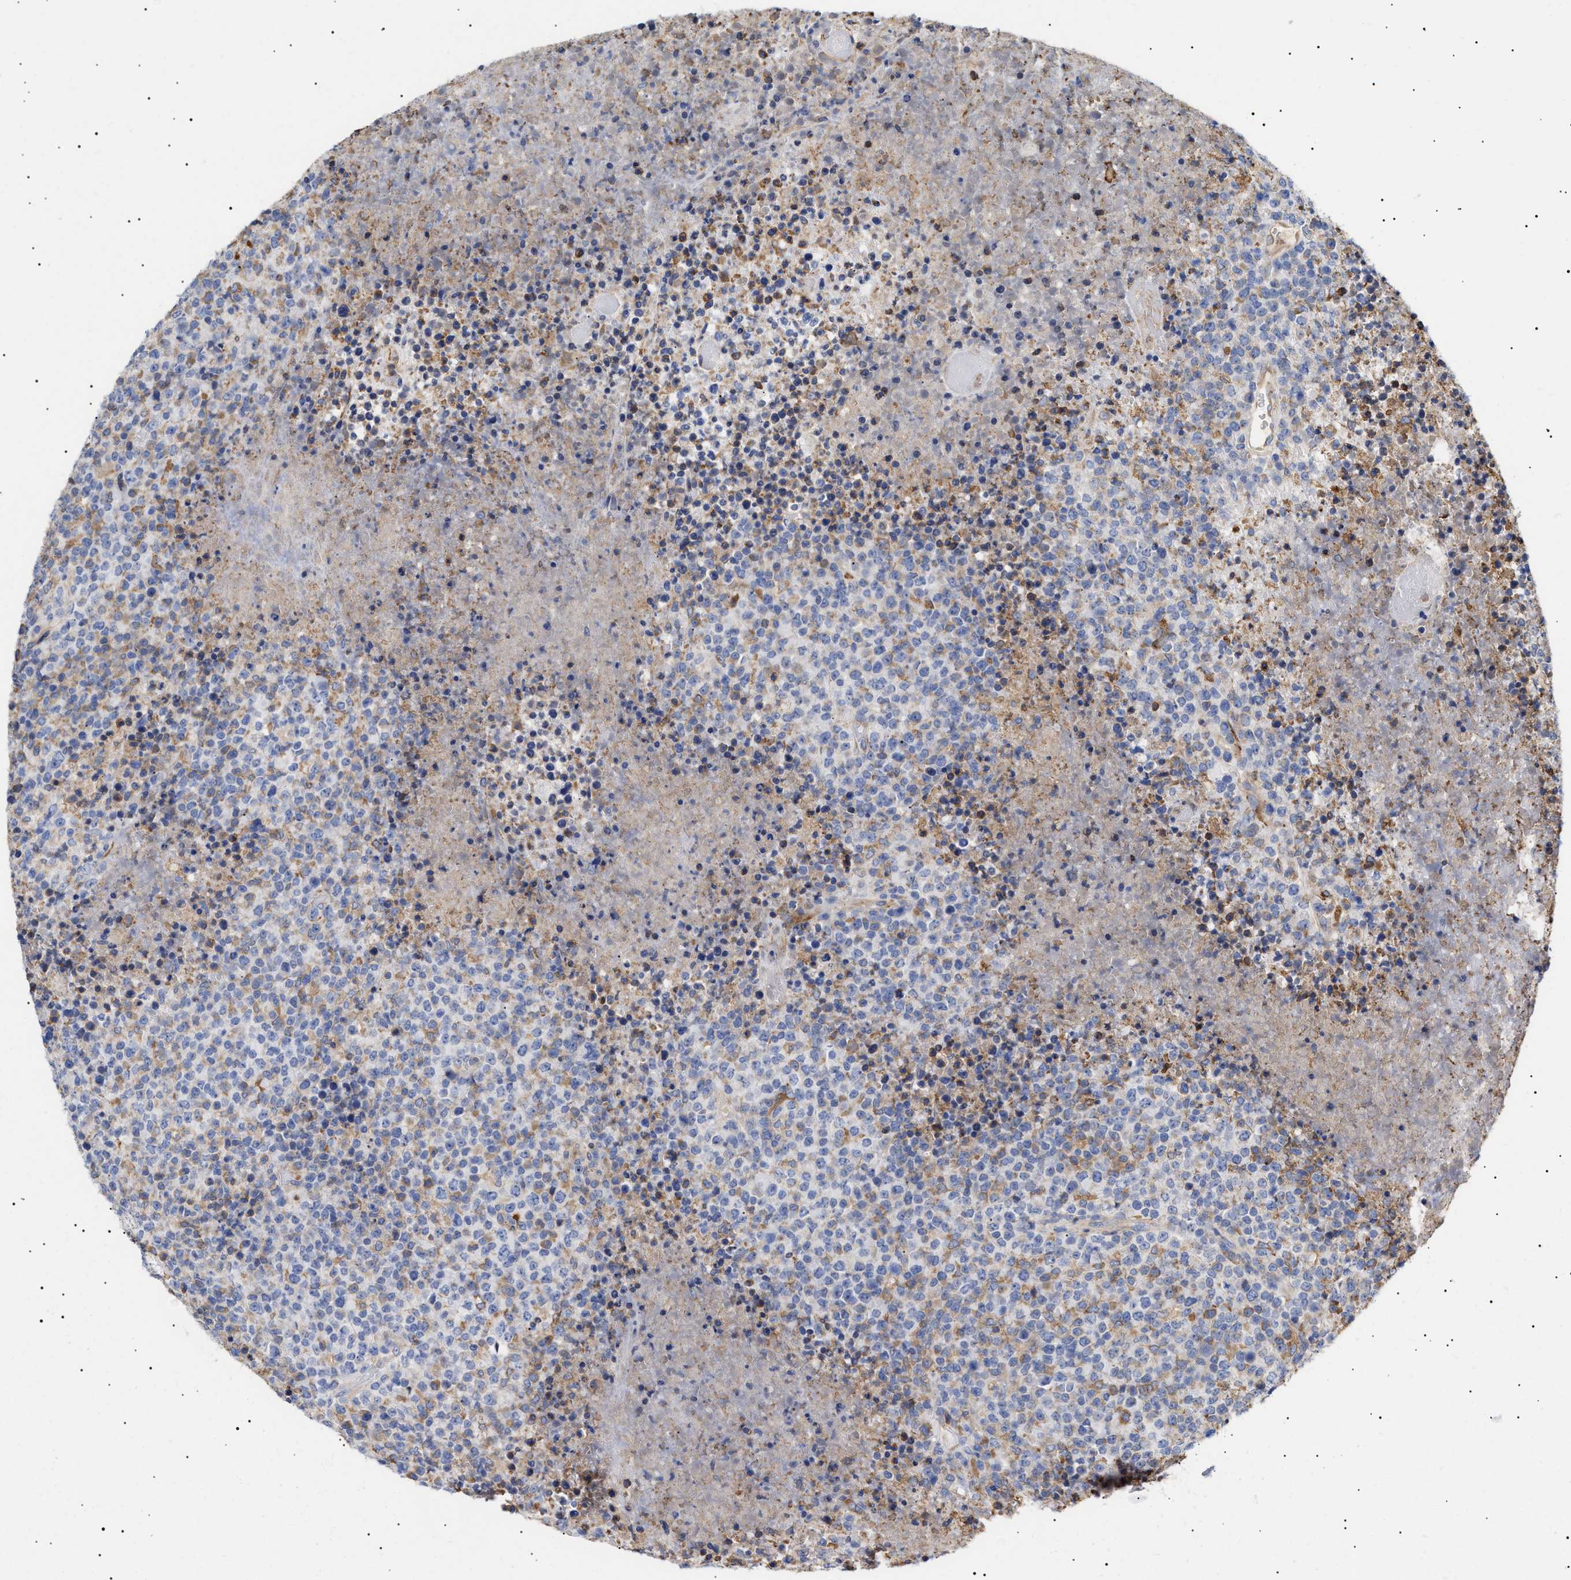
{"staining": {"intensity": "weak", "quantity": "25%-75%", "location": "cytoplasmic/membranous"}, "tissue": "lymphoma", "cell_type": "Tumor cells", "image_type": "cancer", "snomed": [{"axis": "morphology", "description": "Malignant lymphoma, non-Hodgkin's type, High grade"}, {"axis": "topography", "description": "Lymph node"}], "caption": "Human lymphoma stained for a protein (brown) demonstrates weak cytoplasmic/membranous positive expression in about 25%-75% of tumor cells.", "gene": "ERCC6L2", "patient": {"sex": "male", "age": 13}}